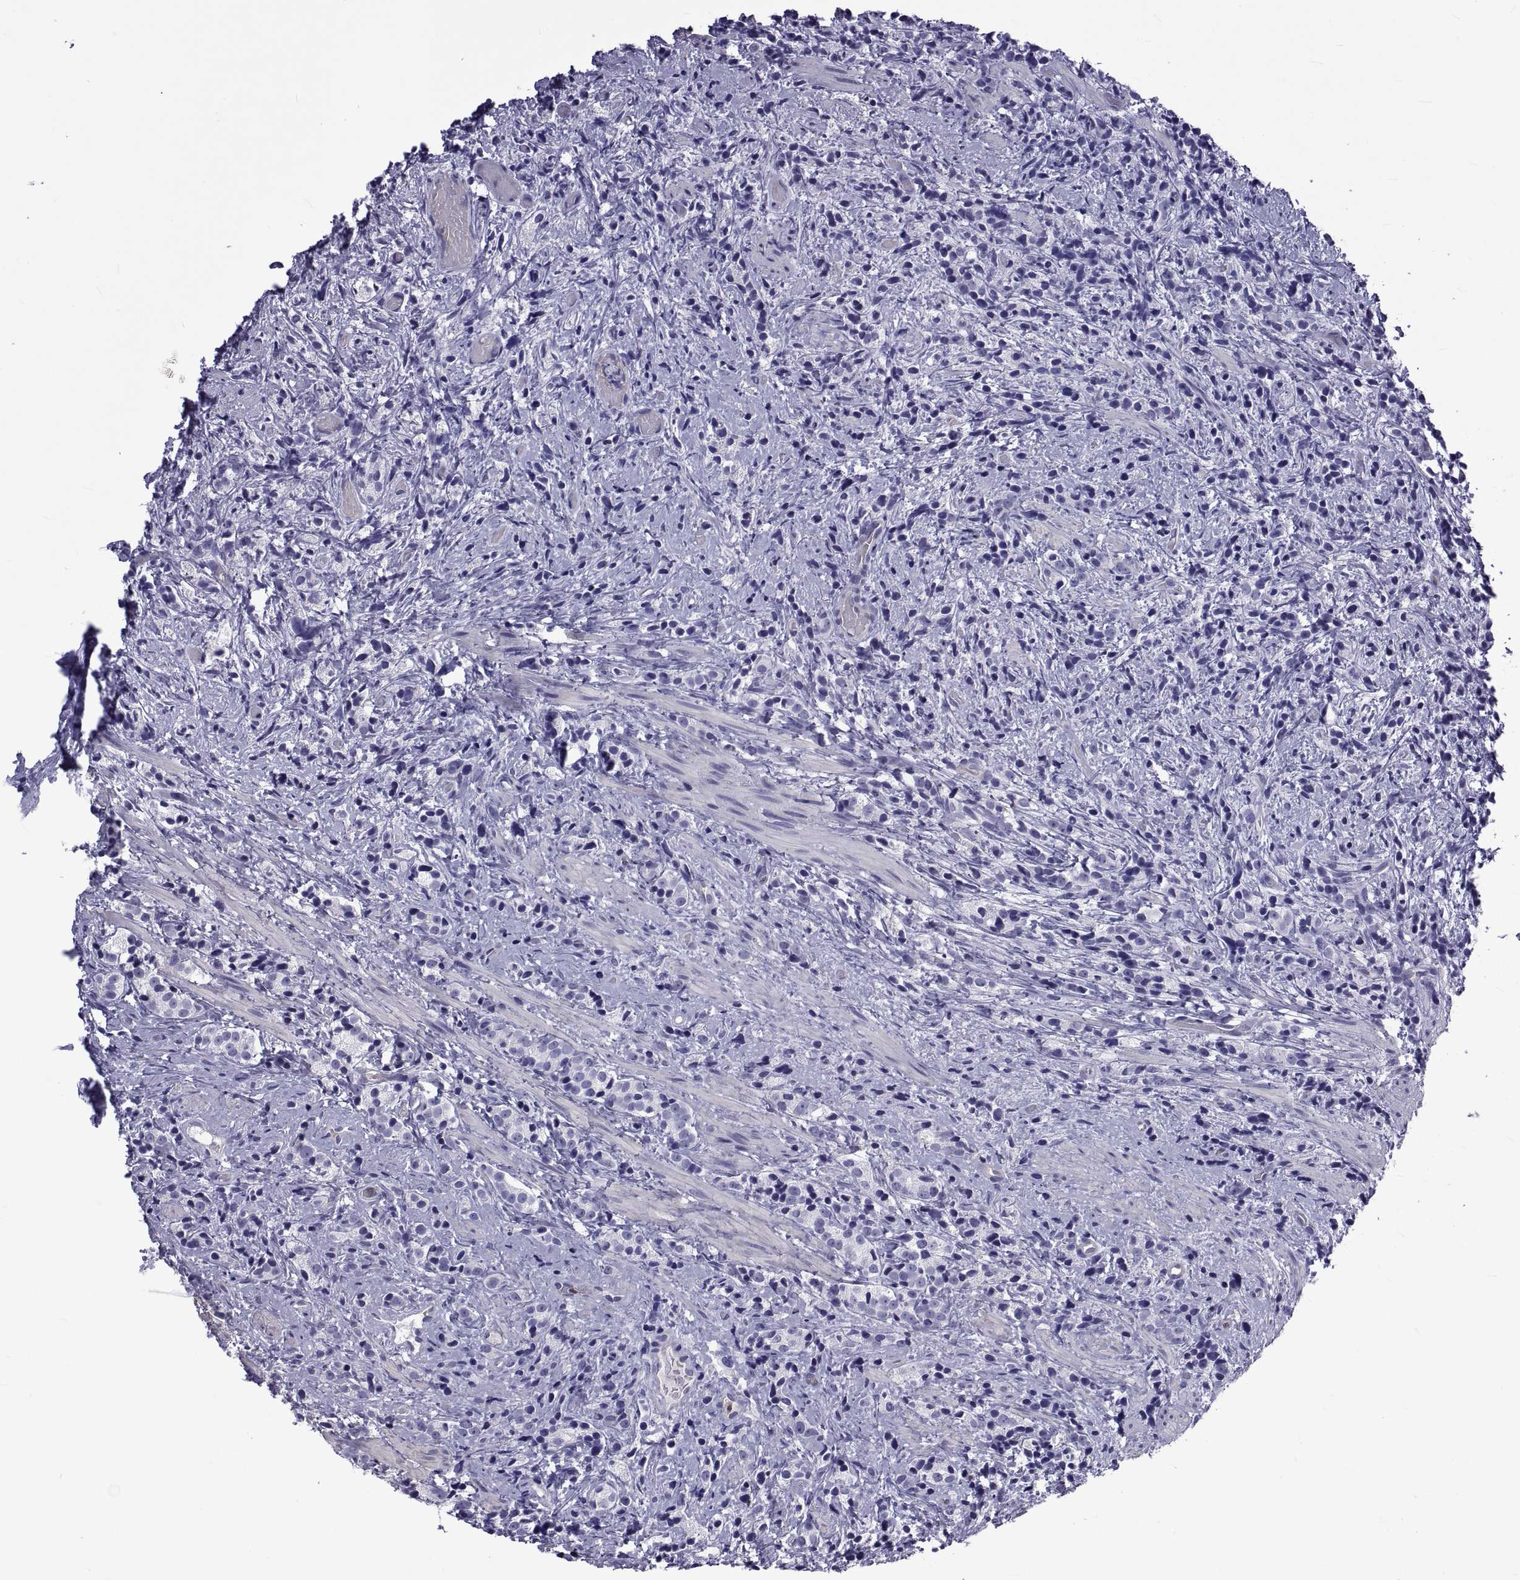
{"staining": {"intensity": "negative", "quantity": "none", "location": "none"}, "tissue": "prostate cancer", "cell_type": "Tumor cells", "image_type": "cancer", "snomed": [{"axis": "morphology", "description": "Adenocarcinoma, High grade"}, {"axis": "topography", "description": "Prostate"}], "caption": "Immunohistochemical staining of human prostate cancer (high-grade adenocarcinoma) displays no significant positivity in tumor cells.", "gene": "LCN9", "patient": {"sex": "male", "age": 53}}